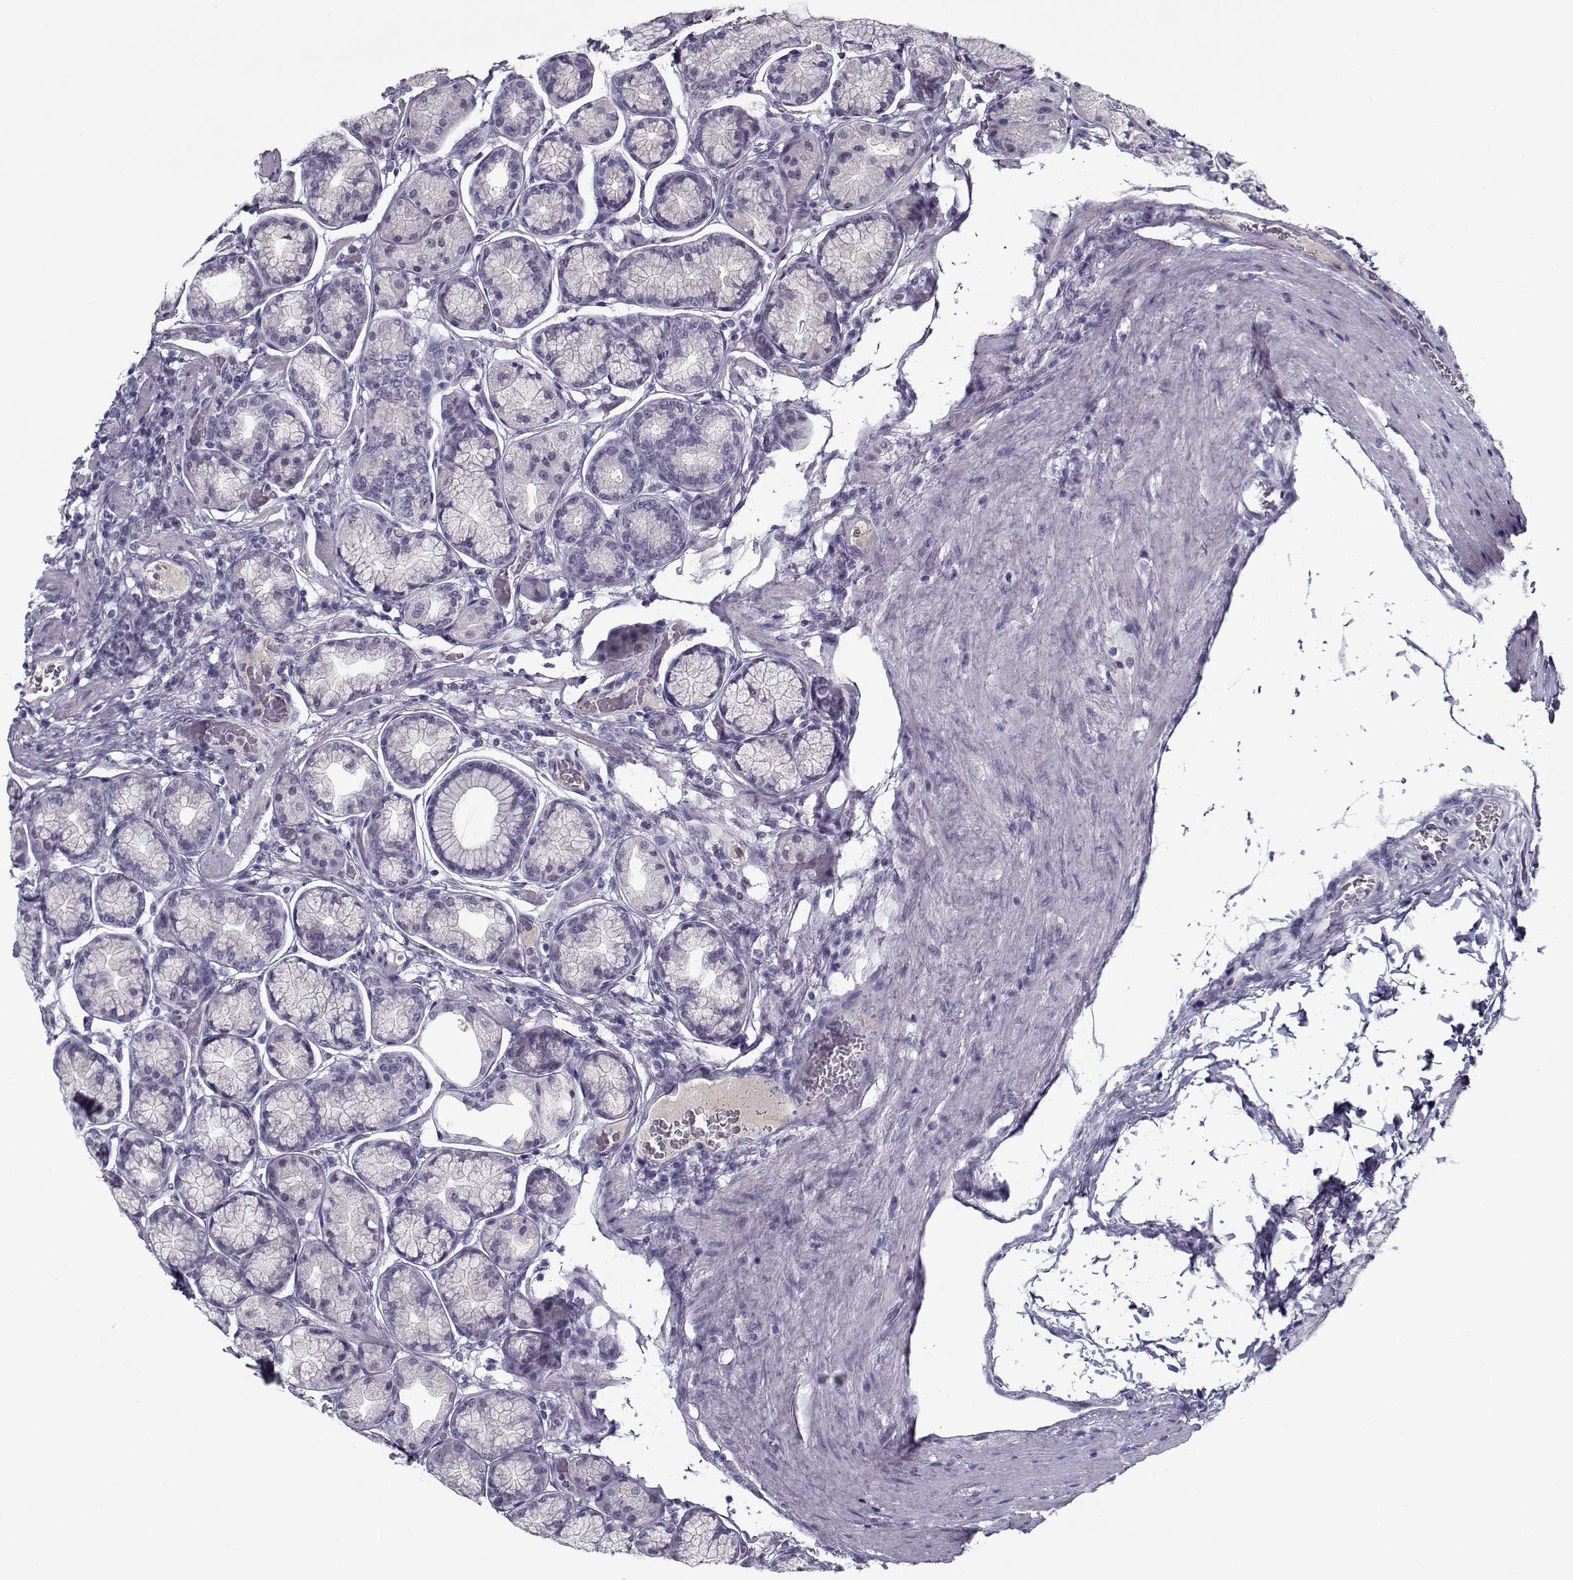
{"staining": {"intensity": "negative", "quantity": "none", "location": "none"}, "tissue": "stomach", "cell_type": "Glandular cells", "image_type": "normal", "snomed": [{"axis": "morphology", "description": "Normal tissue, NOS"}, {"axis": "morphology", "description": "Adenocarcinoma, NOS"}, {"axis": "morphology", "description": "Adenocarcinoma, High grade"}, {"axis": "topography", "description": "Stomach, upper"}, {"axis": "topography", "description": "Stomach"}], "caption": "DAB immunohistochemical staining of unremarkable stomach reveals no significant positivity in glandular cells.", "gene": "SPACA9", "patient": {"sex": "female", "age": 65}}